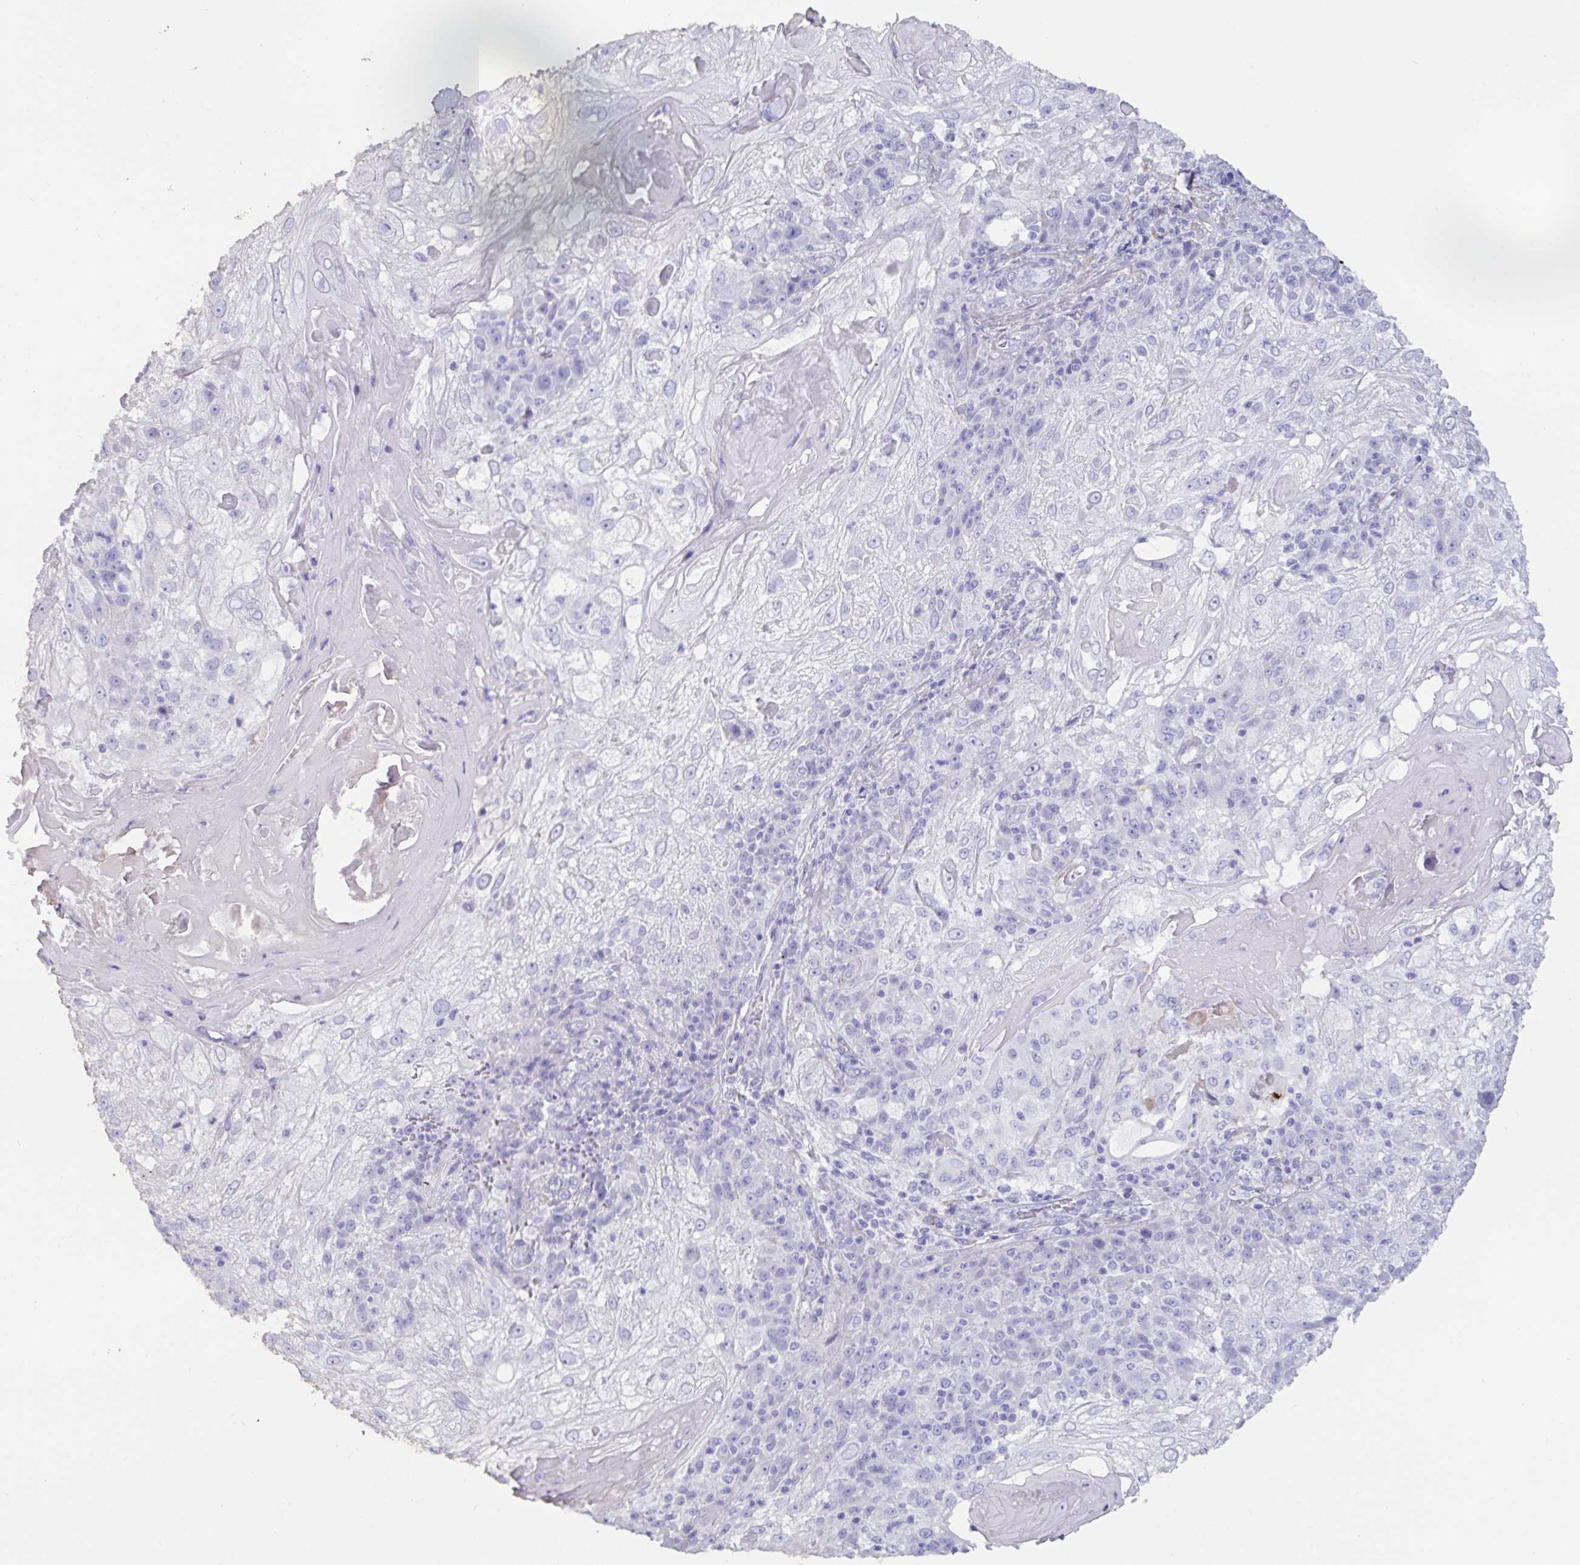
{"staining": {"intensity": "negative", "quantity": "none", "location": "none"}, "tissue": "skin cancer", "cell_type": "Tumor cells", "image_type": "cancer", "snomed": [{"axis": "morphology", "description": "Normal tissue, NOS"}, {"axis": "morphology", "description": "Squamous cell carcinoma, NOS"}, {"axis": "topography", "description": "Skin"}], "caption": "An image of skin squamous cell carcinoma stained for a protein exhibits no brown staining in tumor cells.", "gene": "TNNC1", "patient": {"sex": "female", "age": 83}}